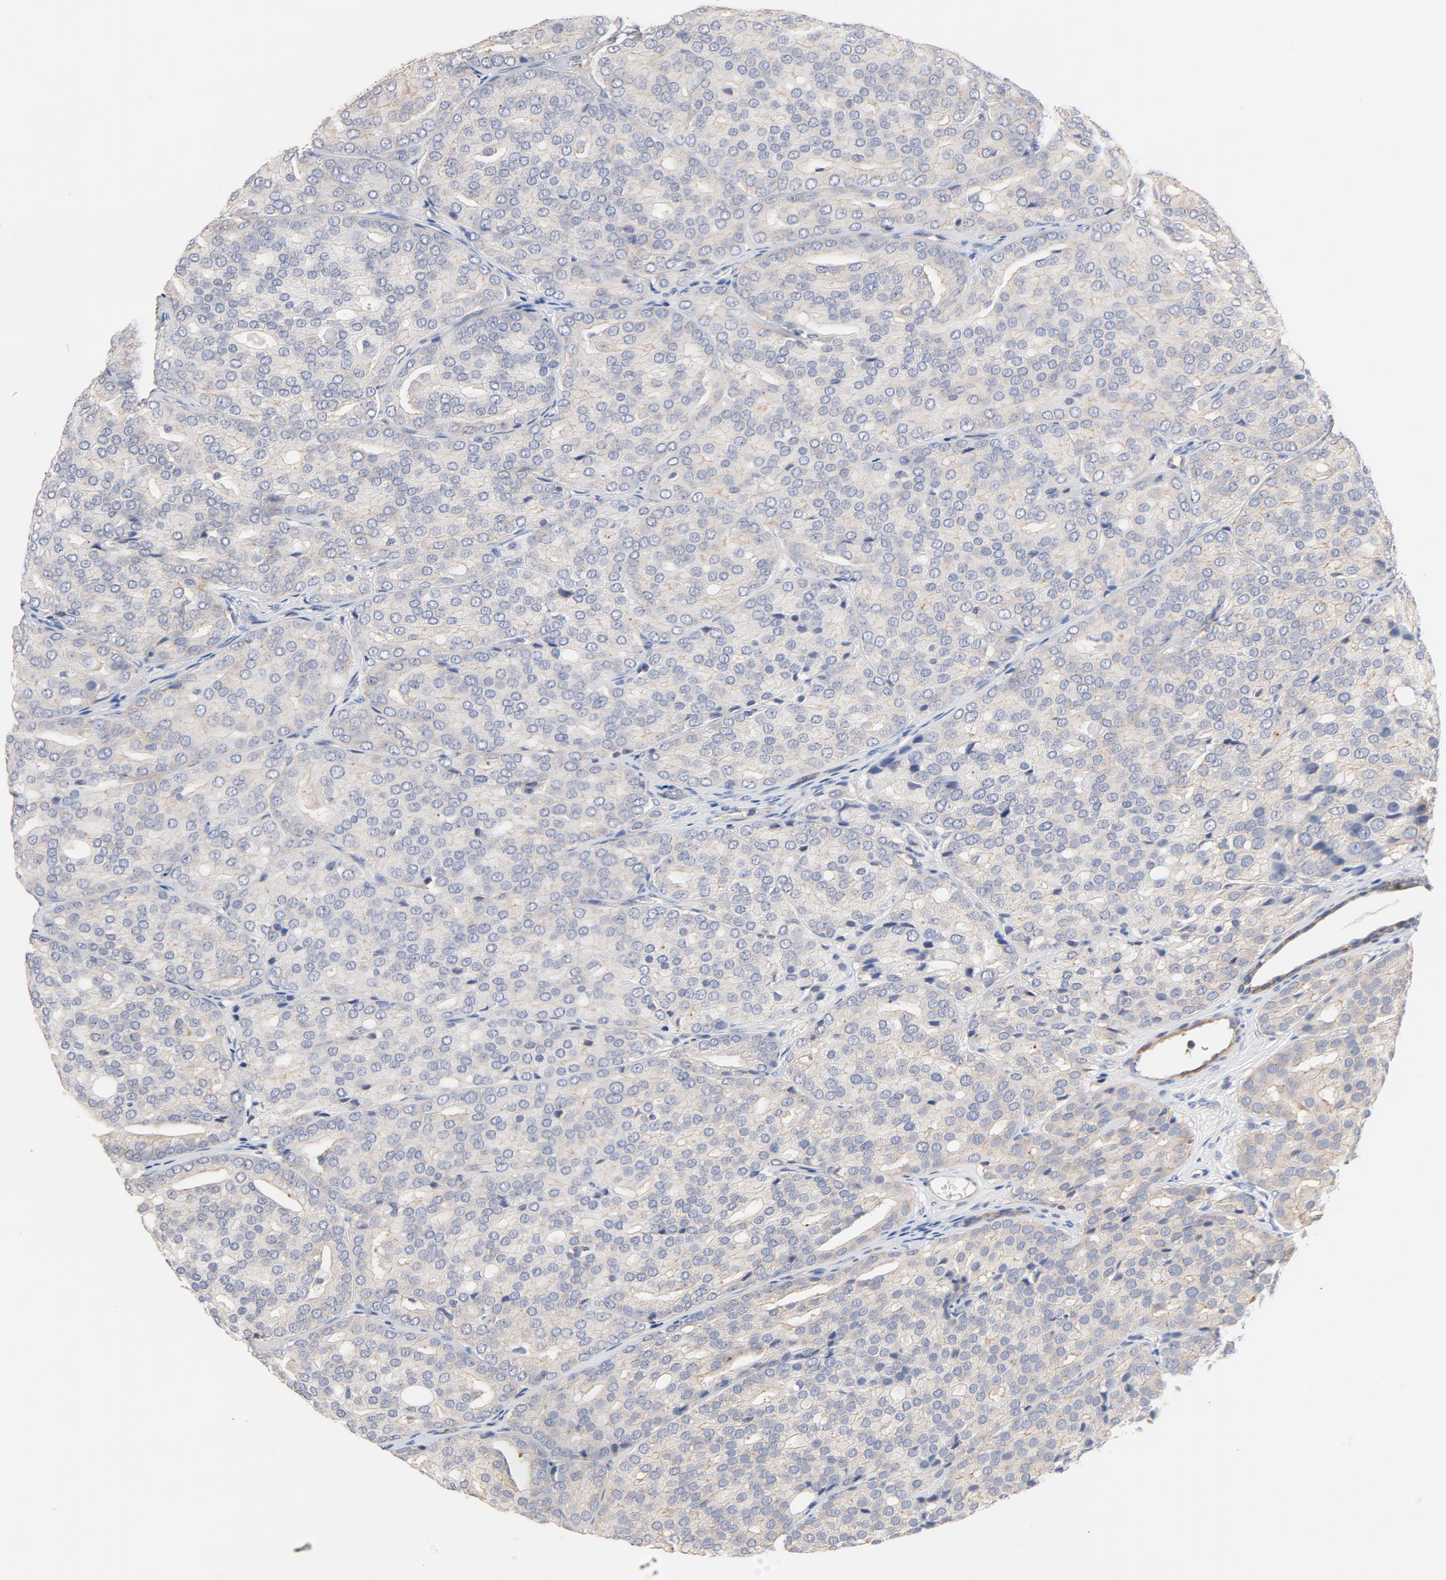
{"staining": {"intensity": "weak", "quantity": ">75%", "location": "cytoplasmic/membranous"}, "tissue": "prostate cancer", "cell_type": "Tumor cells", "image_type": "cancer", "snomed": [{"axis": "morphology", "description": "Adenocarcinoma, High grade"}, {"axis": "topography", "description": "Prostate"}], "caption": "A low amount of weak cytoplasmic/membranous expression is seen in approximately >75% of tumor cells in prostate cancer (adenocarcinoma (high-grade)) tissue. (IHC, brightfield microscopy, high magnification).", "gene": "STRN3", "patient": {"sex": "male", "age": 64}}